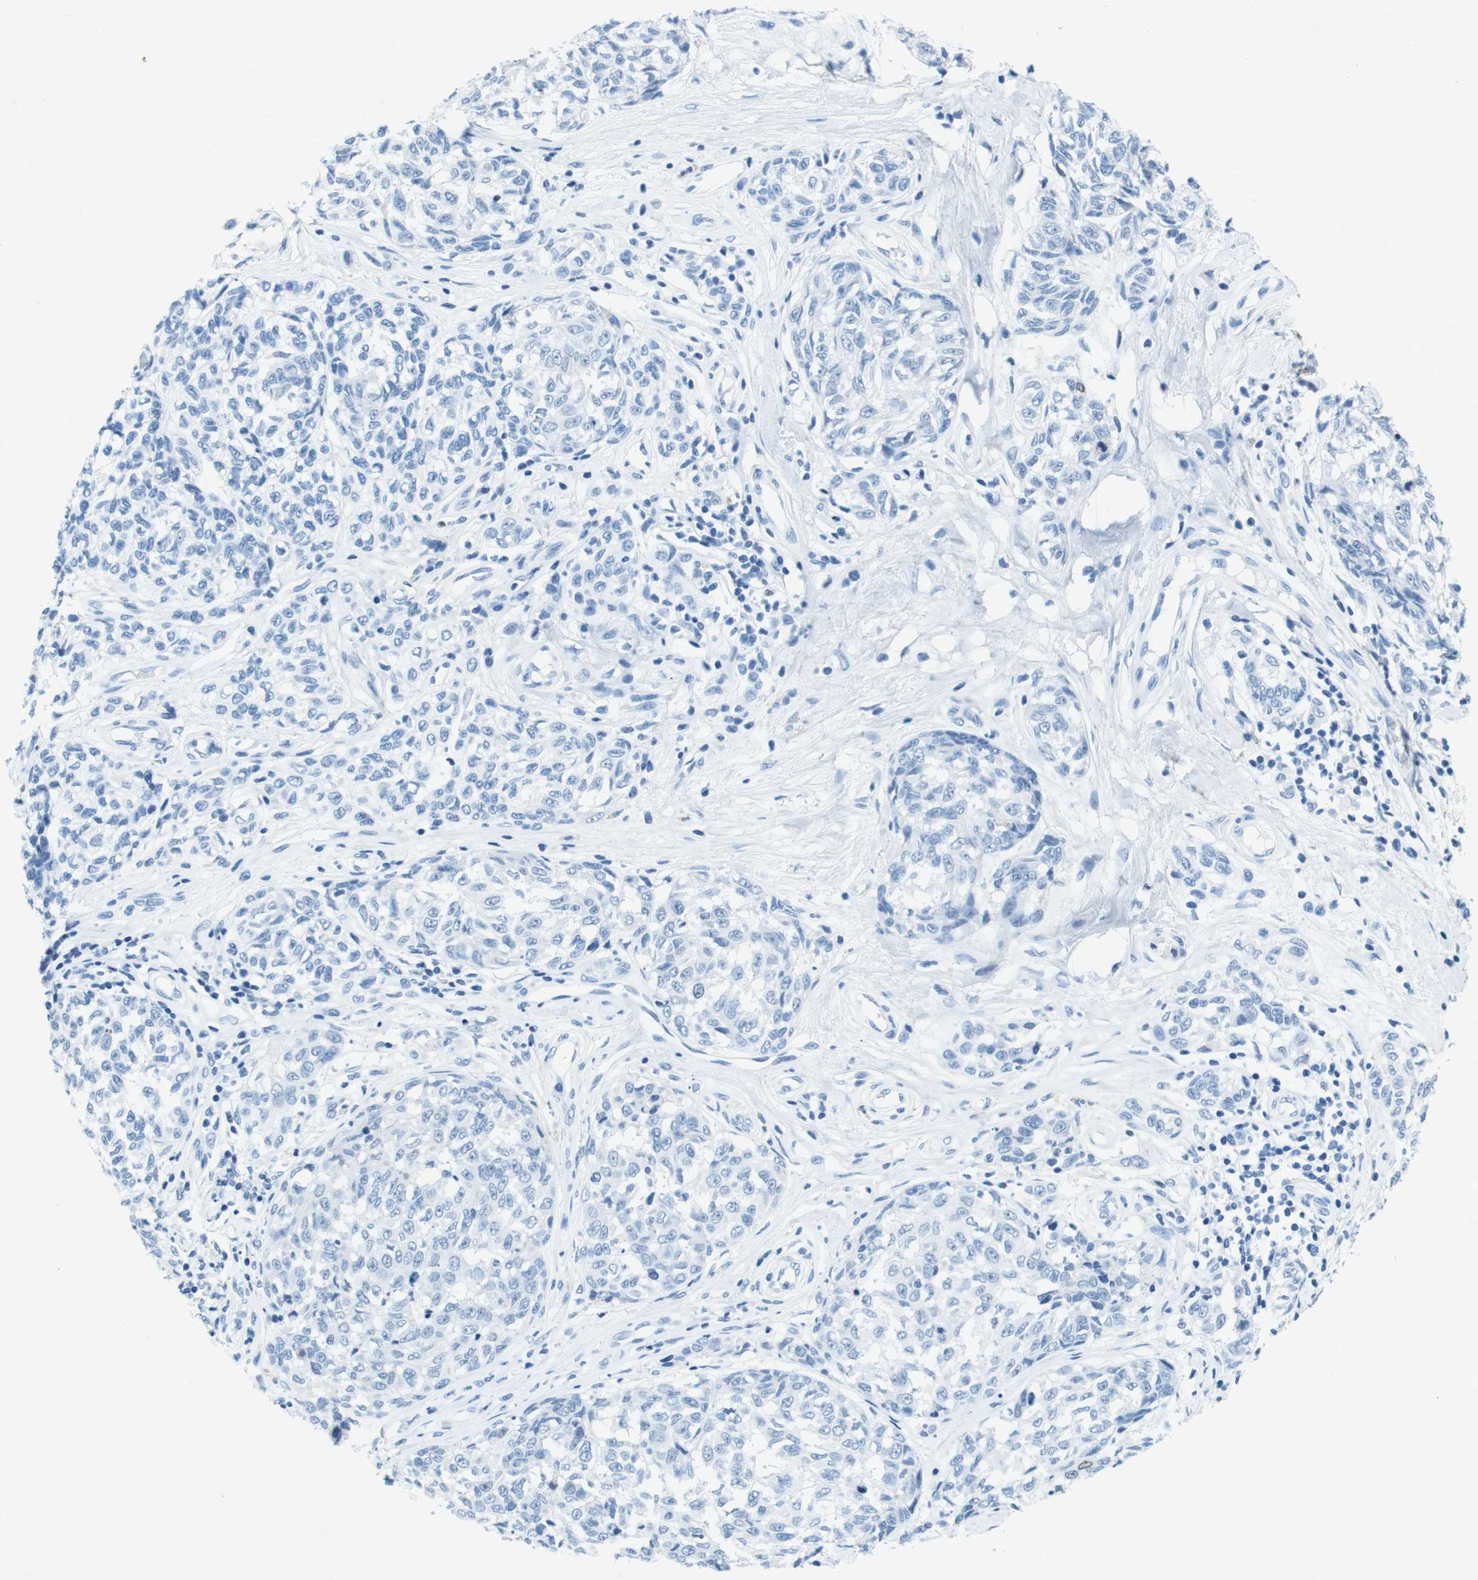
{"staining": {"intensity": "negative", "quantity": "none", "location": "none"}, "tissue": "melanoma", "cell_type": "Tumor cells", "image_type": "cancer", "snomed": [{"axis": "morphology", "description": "Malignant melanoma, NOS"}, {"axis": "topography", "description": "Skin"}], "caption": "This is an immunohistochemistry histopathology image of human malignant melanoma. There is no expression in tumor cells.", "gene": "CTAG1B", "patient": {"sex": "female", "age": 64}}